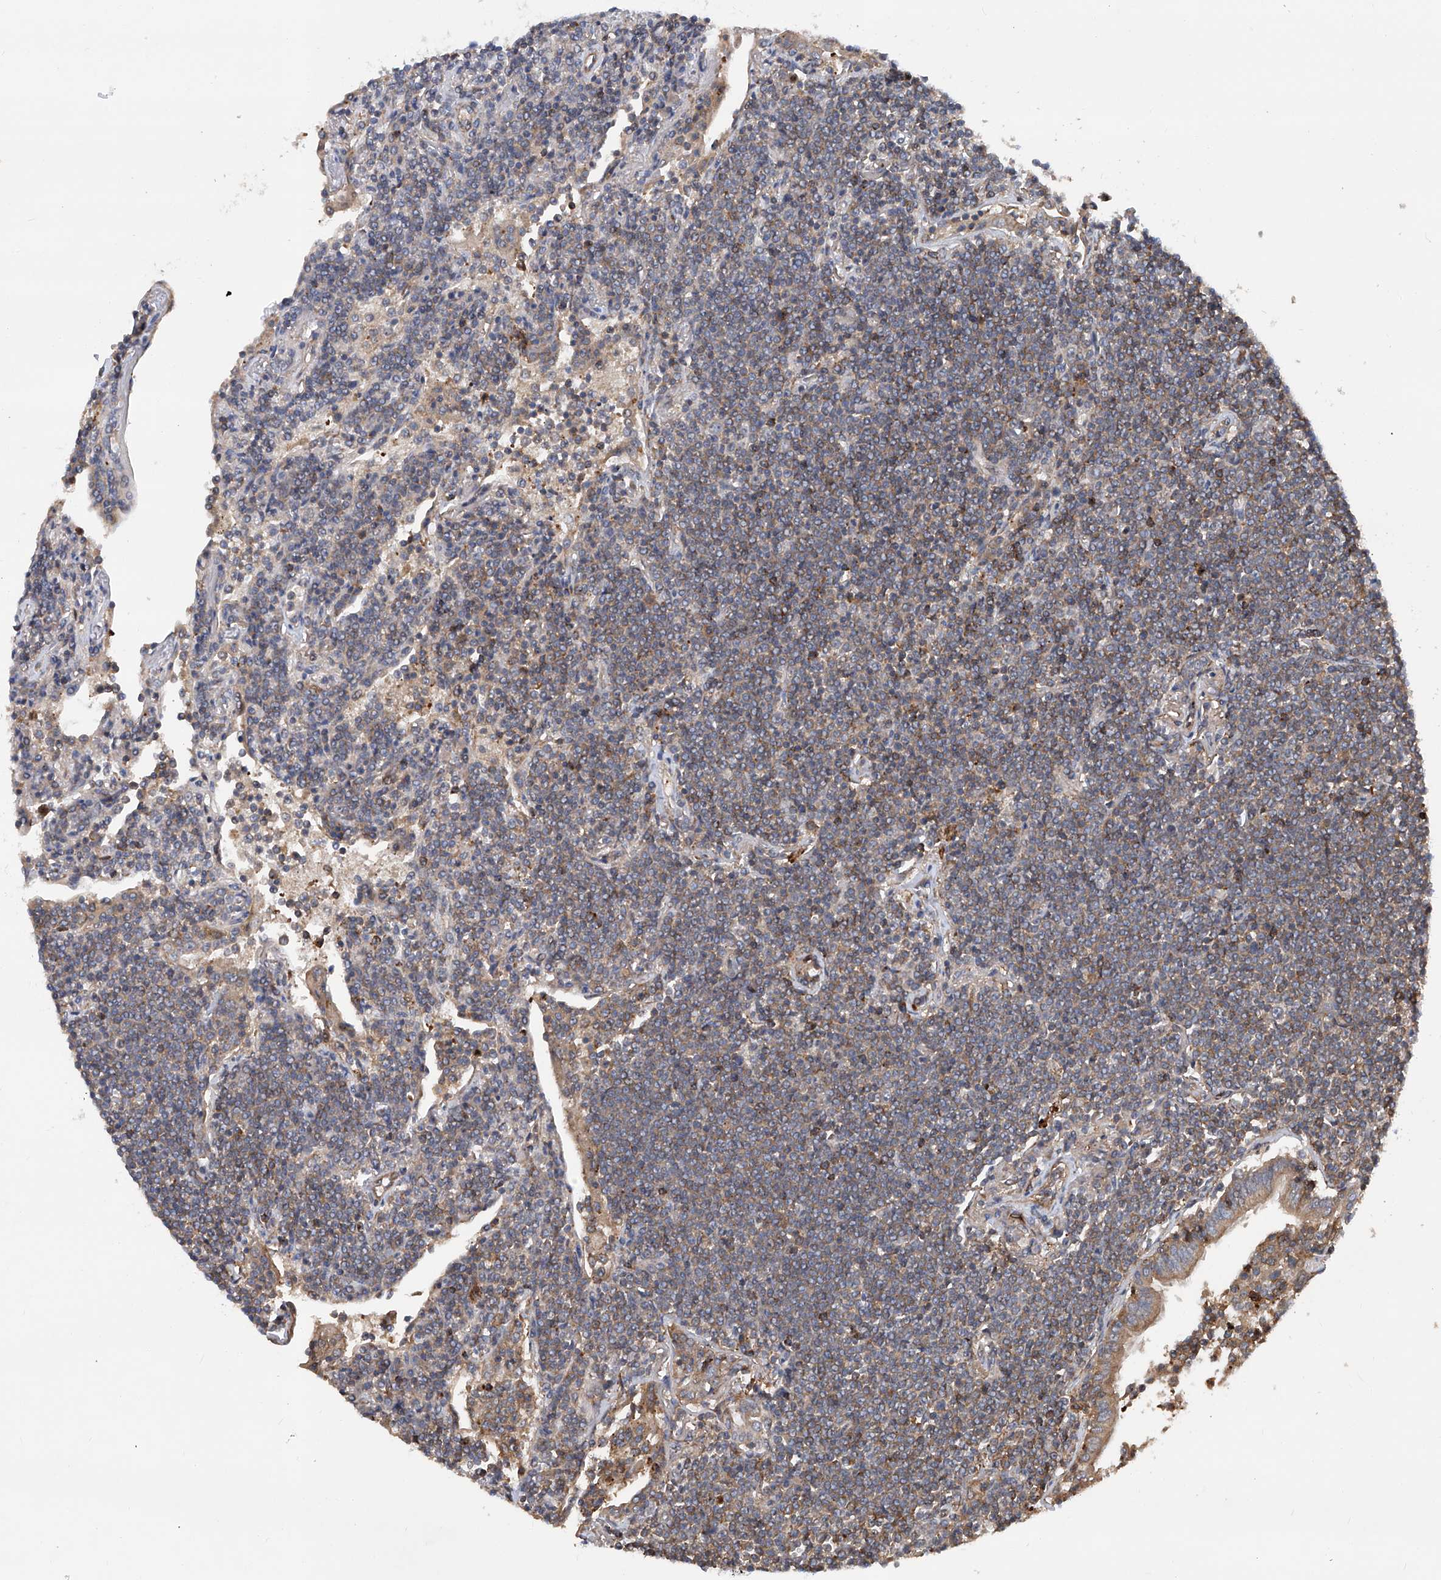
{"staining": {"intensity": "negative", "quantity": "none", "location": "none"}, "tissue": "lymphoma", "cell_type": "Tumor cells", "image_type": "cancer", "snomed": [{"axis": "morphology", "description": "Malignant lymphoma, non-Hodgkin's type, Low grade"}, {"axis": "topography", "description": "Lung"}], "caption": "Immunohistochemistry (IHC) of malignant lymphoma, non-Hodgkin's type (low-grade) reveals no staining in tumor cells.", "gene": "NT5C3A", "patient": {"sex": "female", "age": 71}}